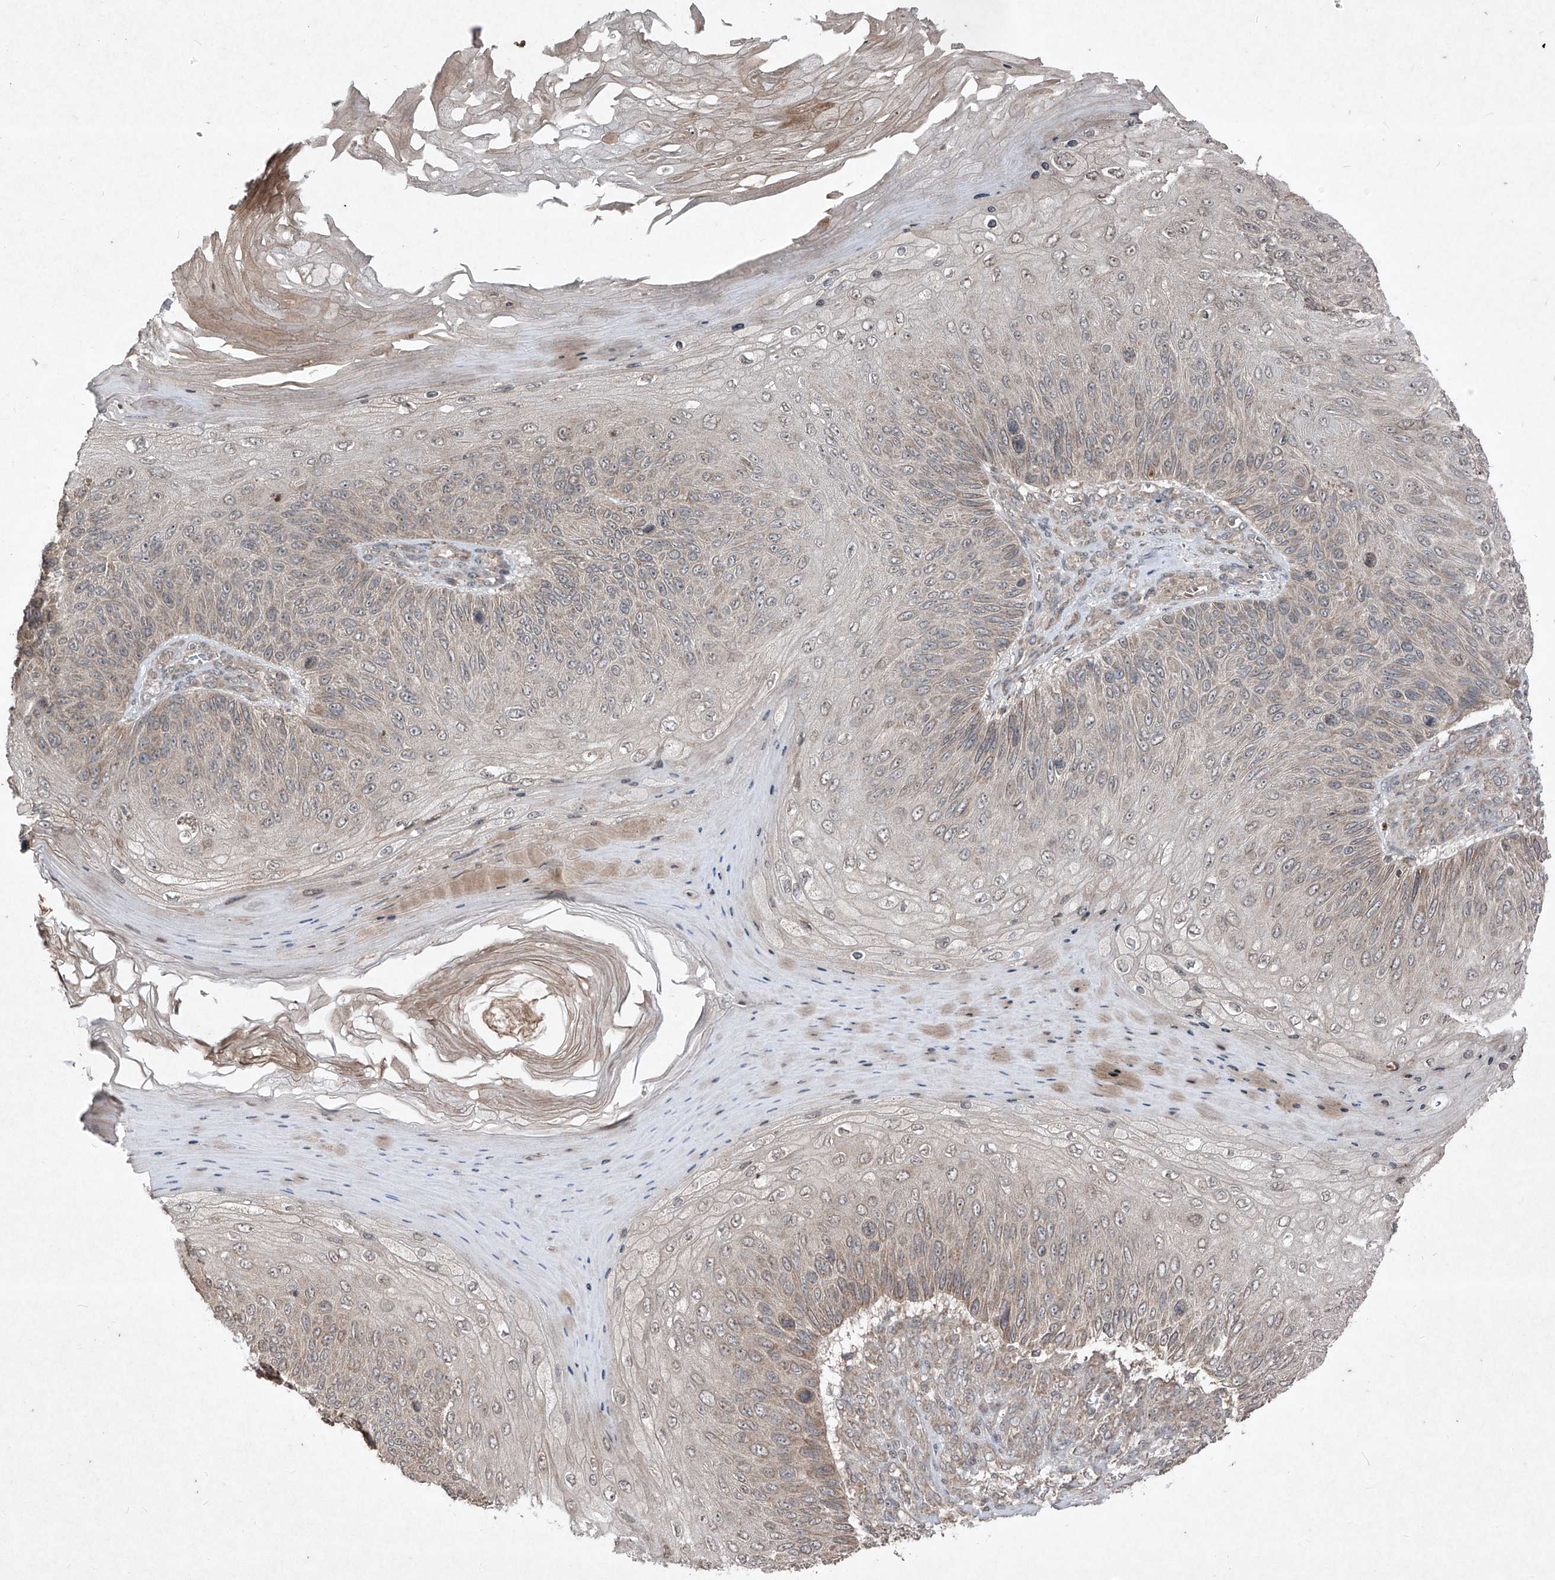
{"staining": {"intensity": "weak", "quantity": "25%-75%", "location": "cytoplasmic/membranous"}, "tissue": "skin cancer", "cell_type": "Tumor cells", "image_type": "cancer", "snomed": [{"axis": "morphology", "description": "Squamous cell carcinoma, NOS"}, {"axis": "topography", "description": "Skin"}], "caption": "Protein analysis of skin cancer (squamous cell carcinoma) tissue displays weak cytoplasmic/membranous staining in approximately 25%-75% of tumor cells. The staining was performed using DAB (3,3'-diaminobenzidine) to visualize the protein expression in brown, while the nuclei were stained in blue with hematoxylin (Magnification: 20x).", "gene": "ABCD3", "patient": {"sex": "female", "age": 88}}